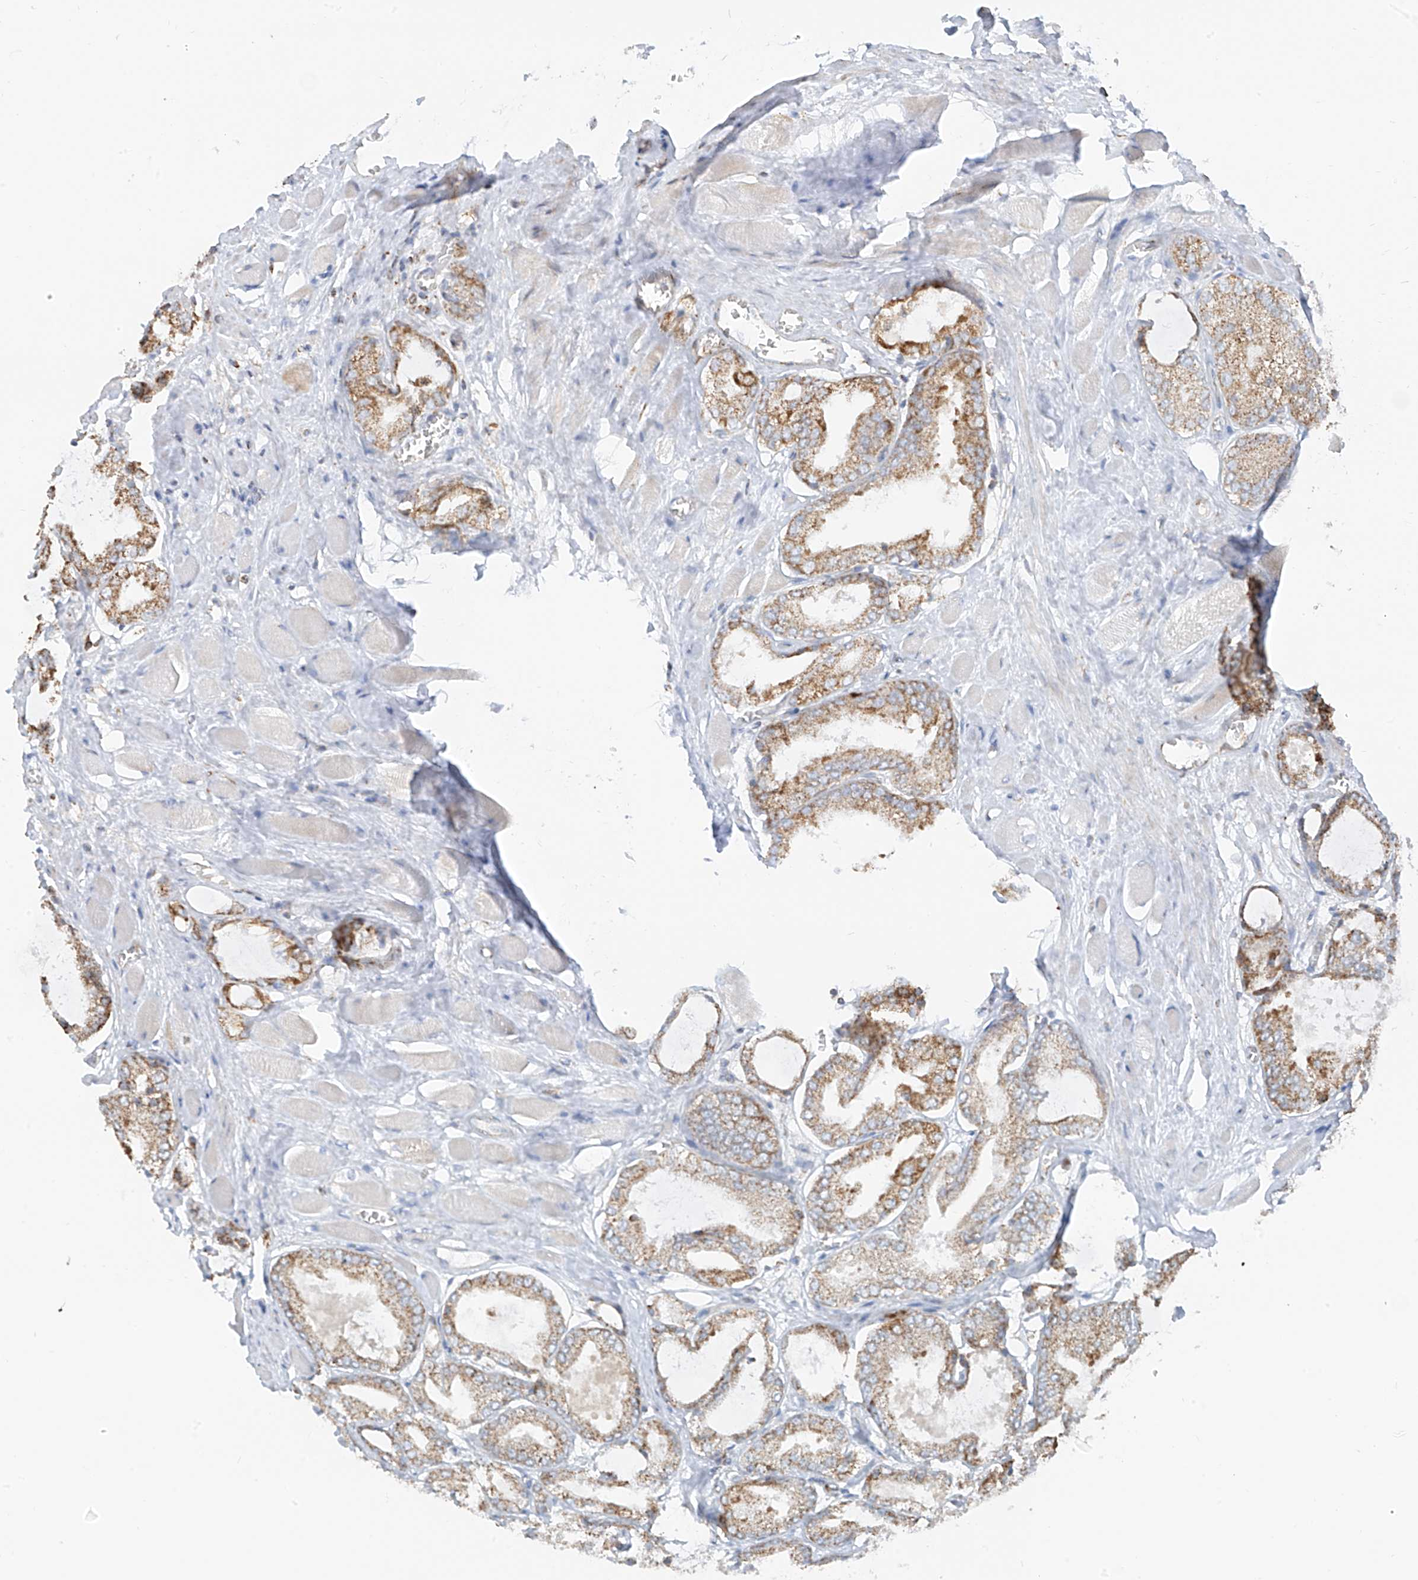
{"staining": {"intensity": "moderate", "quantity": ">75%", "location": "cytoplasmic/membranous"}, "tissue": "prostate cancer", "cell_type": "Tumor cells", "image_type": "cancer", "snomed": [{"axis": "morphology", "description": "Adenocarcinoma, Low grade"}, {"axis": "topography", "description": "Prostate"}], "caption": "Protein expression analysis of prostate cancer (low-grade adenocarcinoma) demonstrates moderate cytoplasmic/membranous staining in approximately >75% of tumor cells.", "gene": "ETHE1", "patient": {"sex": "male", "age": 67}}